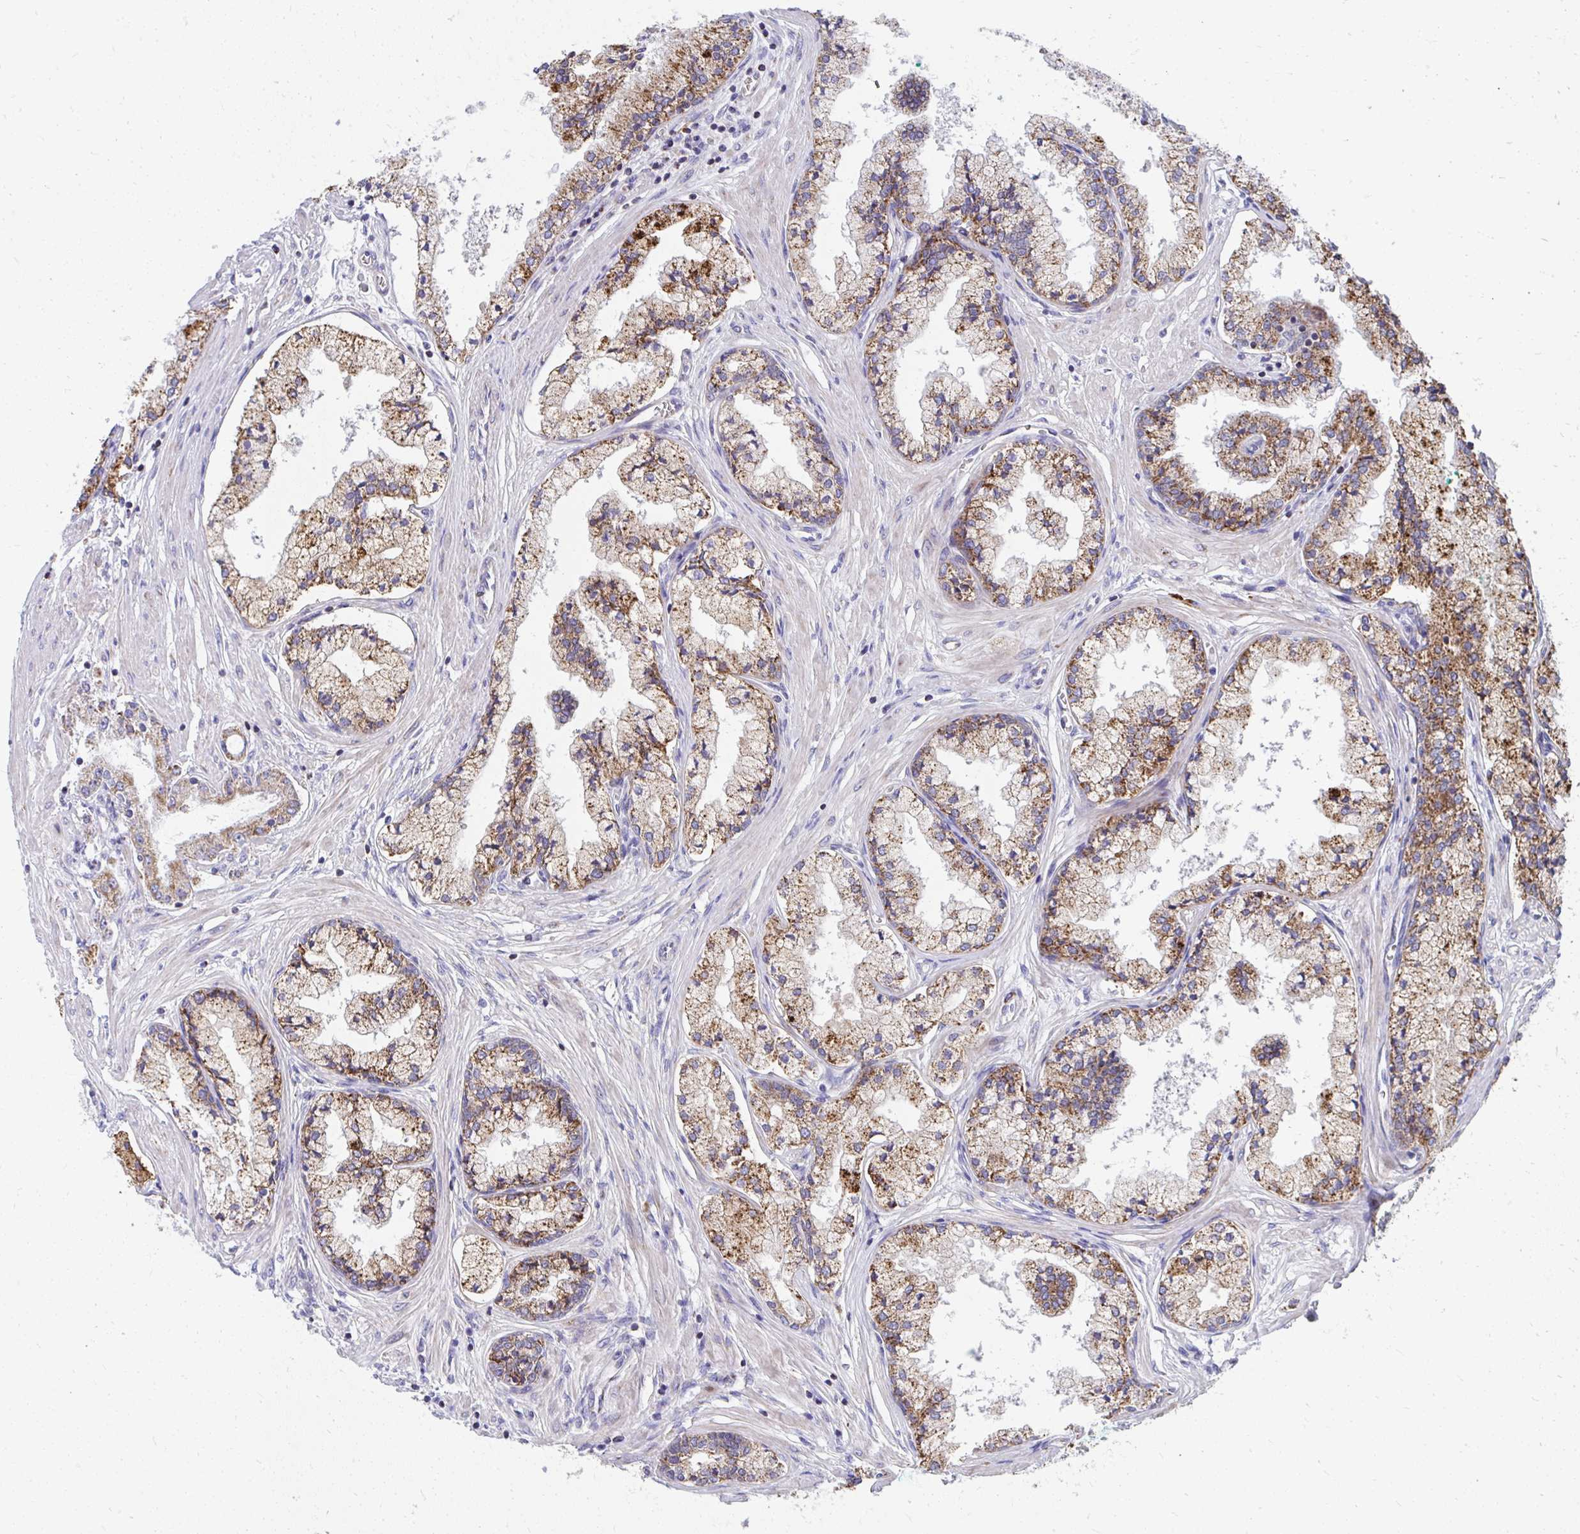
{"staining": {"intensity": "moderate", "quantity": ">75%", "location": "cytoplasmic/membranous"}, "tissue": "prostate cancer", "cell_type": "Tumor cells", "image_type": "cancer", "snomed": [{"axis": "morphology", "description": "Adenocarcinoma, High grade"}, {"axis": "topography", "description": "Prostate"}], "caption": "There is medium levels of moderate cytoplasmic/membranous expression in tumor cells of high-grade adenocarcinoma (prostate), as demonstrated by immunohistochemical staining (brown color).", "gene": "IL37", "patient": {"sex": "male", "age": 66}}